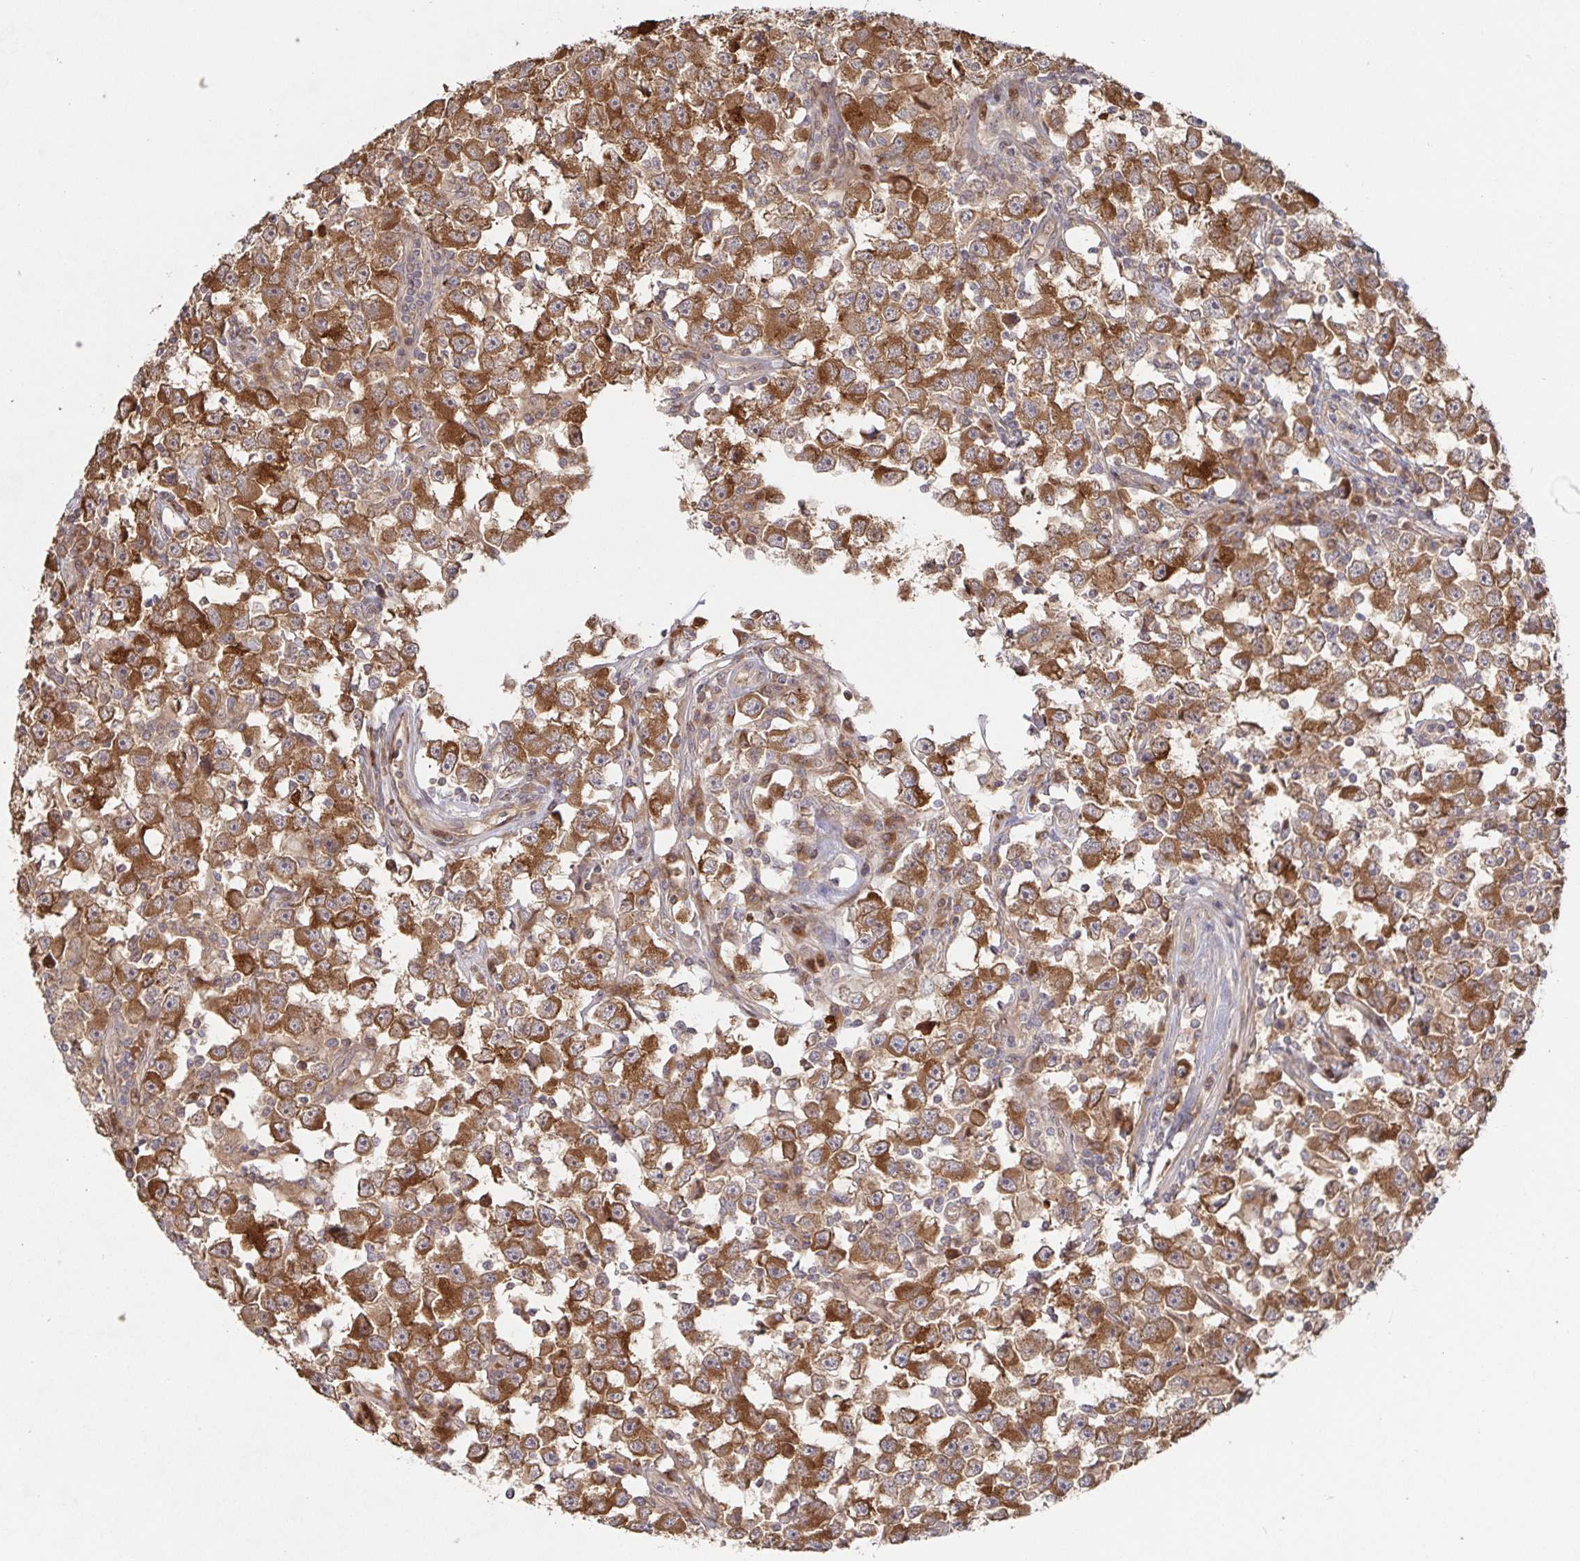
{"staining": {"intensity": "moderate", "quantity": ">75%", "location": "cytoplasmic/membranous"}, "tissue": "testis cancer", "cell_type": "Tumor cells", "image_type": "cancer", "snomed": [{"axis": "morphology", "description": "Seminoma, NOS"}, {"axis": "topography", "description": "Testis"}], "caption": "An image of testis cancer (seminoma) stained for a protein reveals moderate cytoplasmic/membranous brown staining in tumor cells. Nuclei are stained in blue.", "gene": "AACS", "patient": {"sex": "male", "age": 33}}